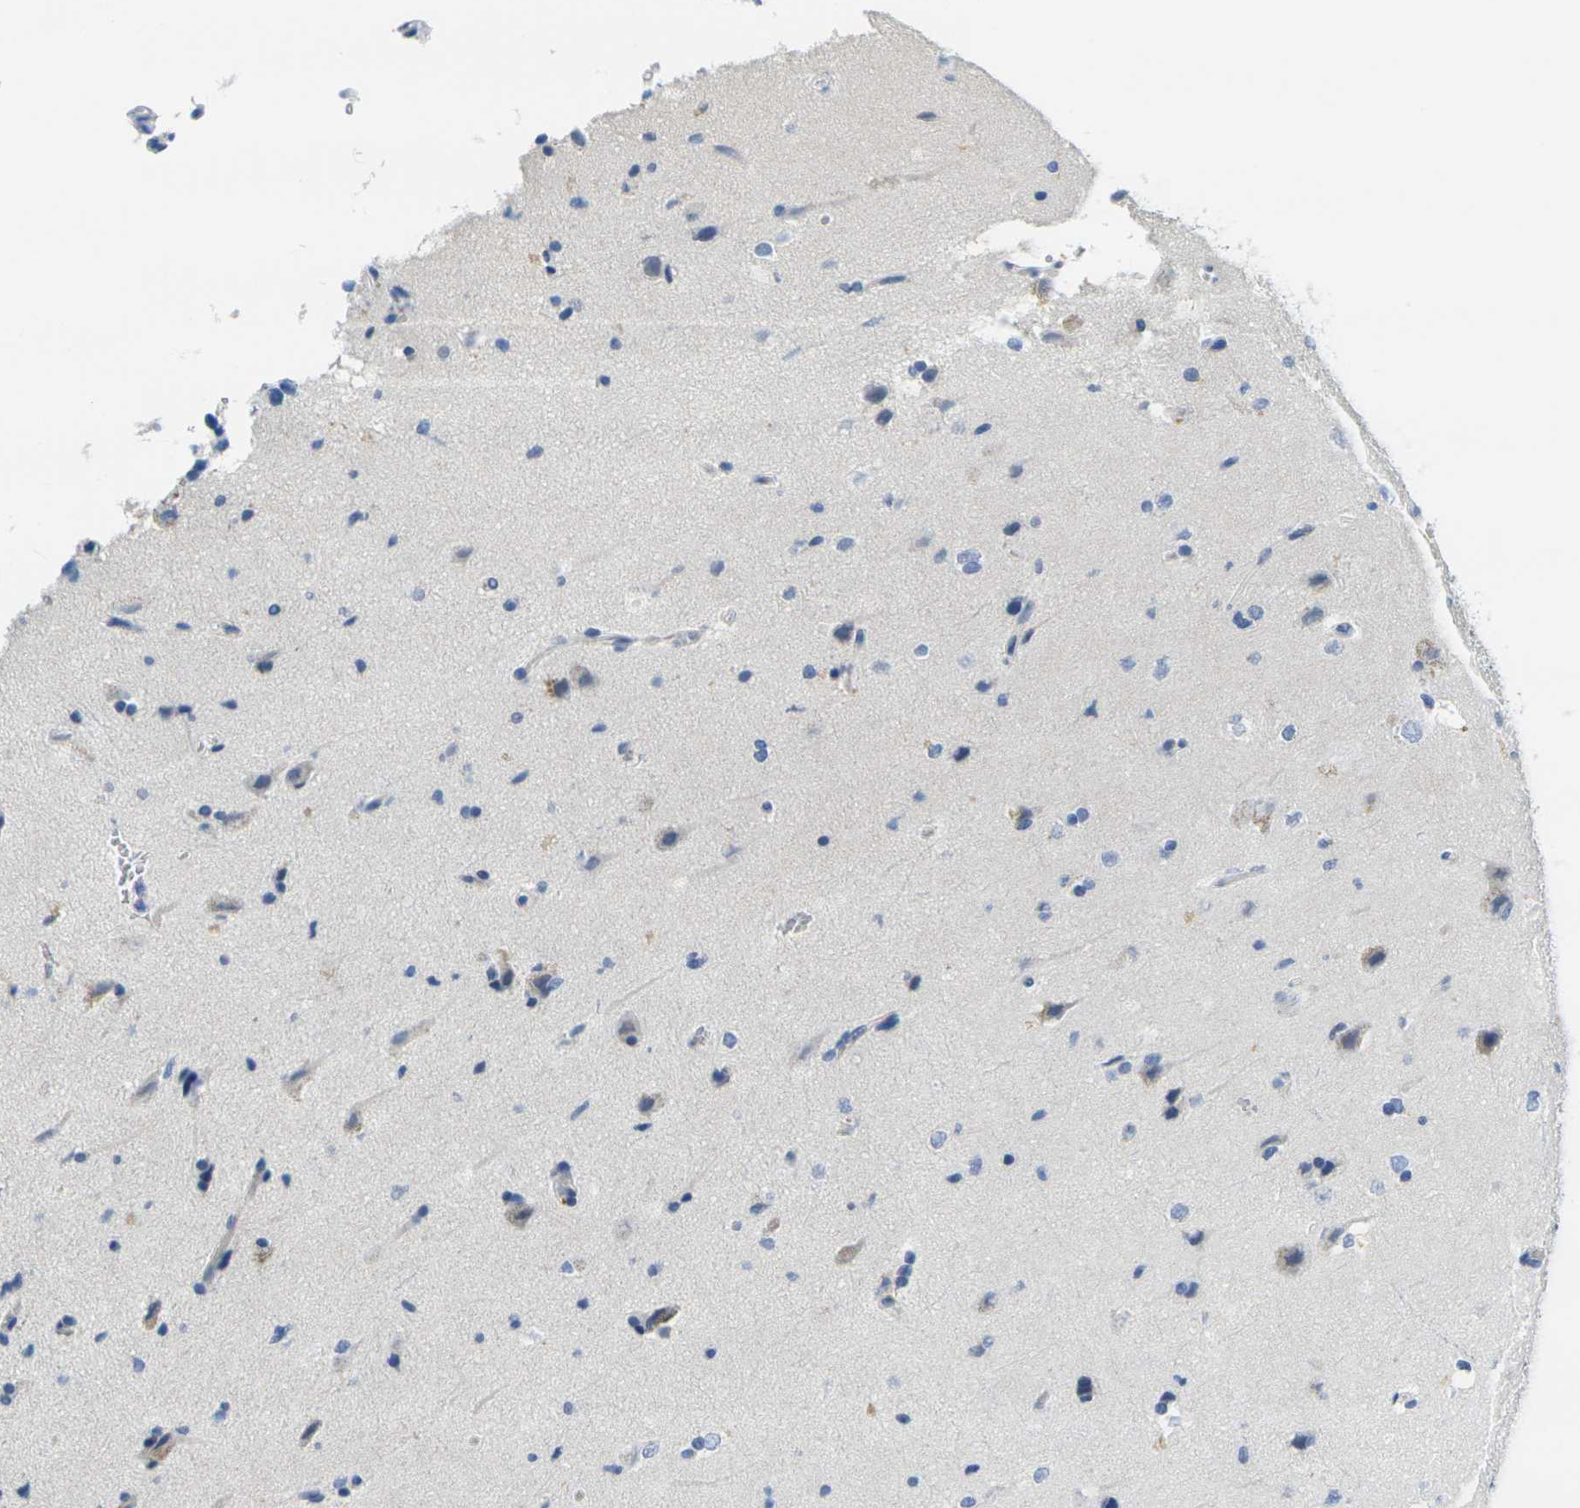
{"staining": {"intensity": "negative", "quantity": "none", "location": "none"}, "tissue": "glioma", "cell_type": "Tumor cells", "image_type": "cancer", "snomed": [{"axis": "morphology", "description": "Glioma, malignant, Low grade"}, {"axis": "topography", "description": "Brain"}], "caption": "Malignant low-grade glioma was stained to show a protein in brown. There is no significant positivity in tumor cells.", "gene": "GPR15", "patient": {"sex": "female", "age": 37}}